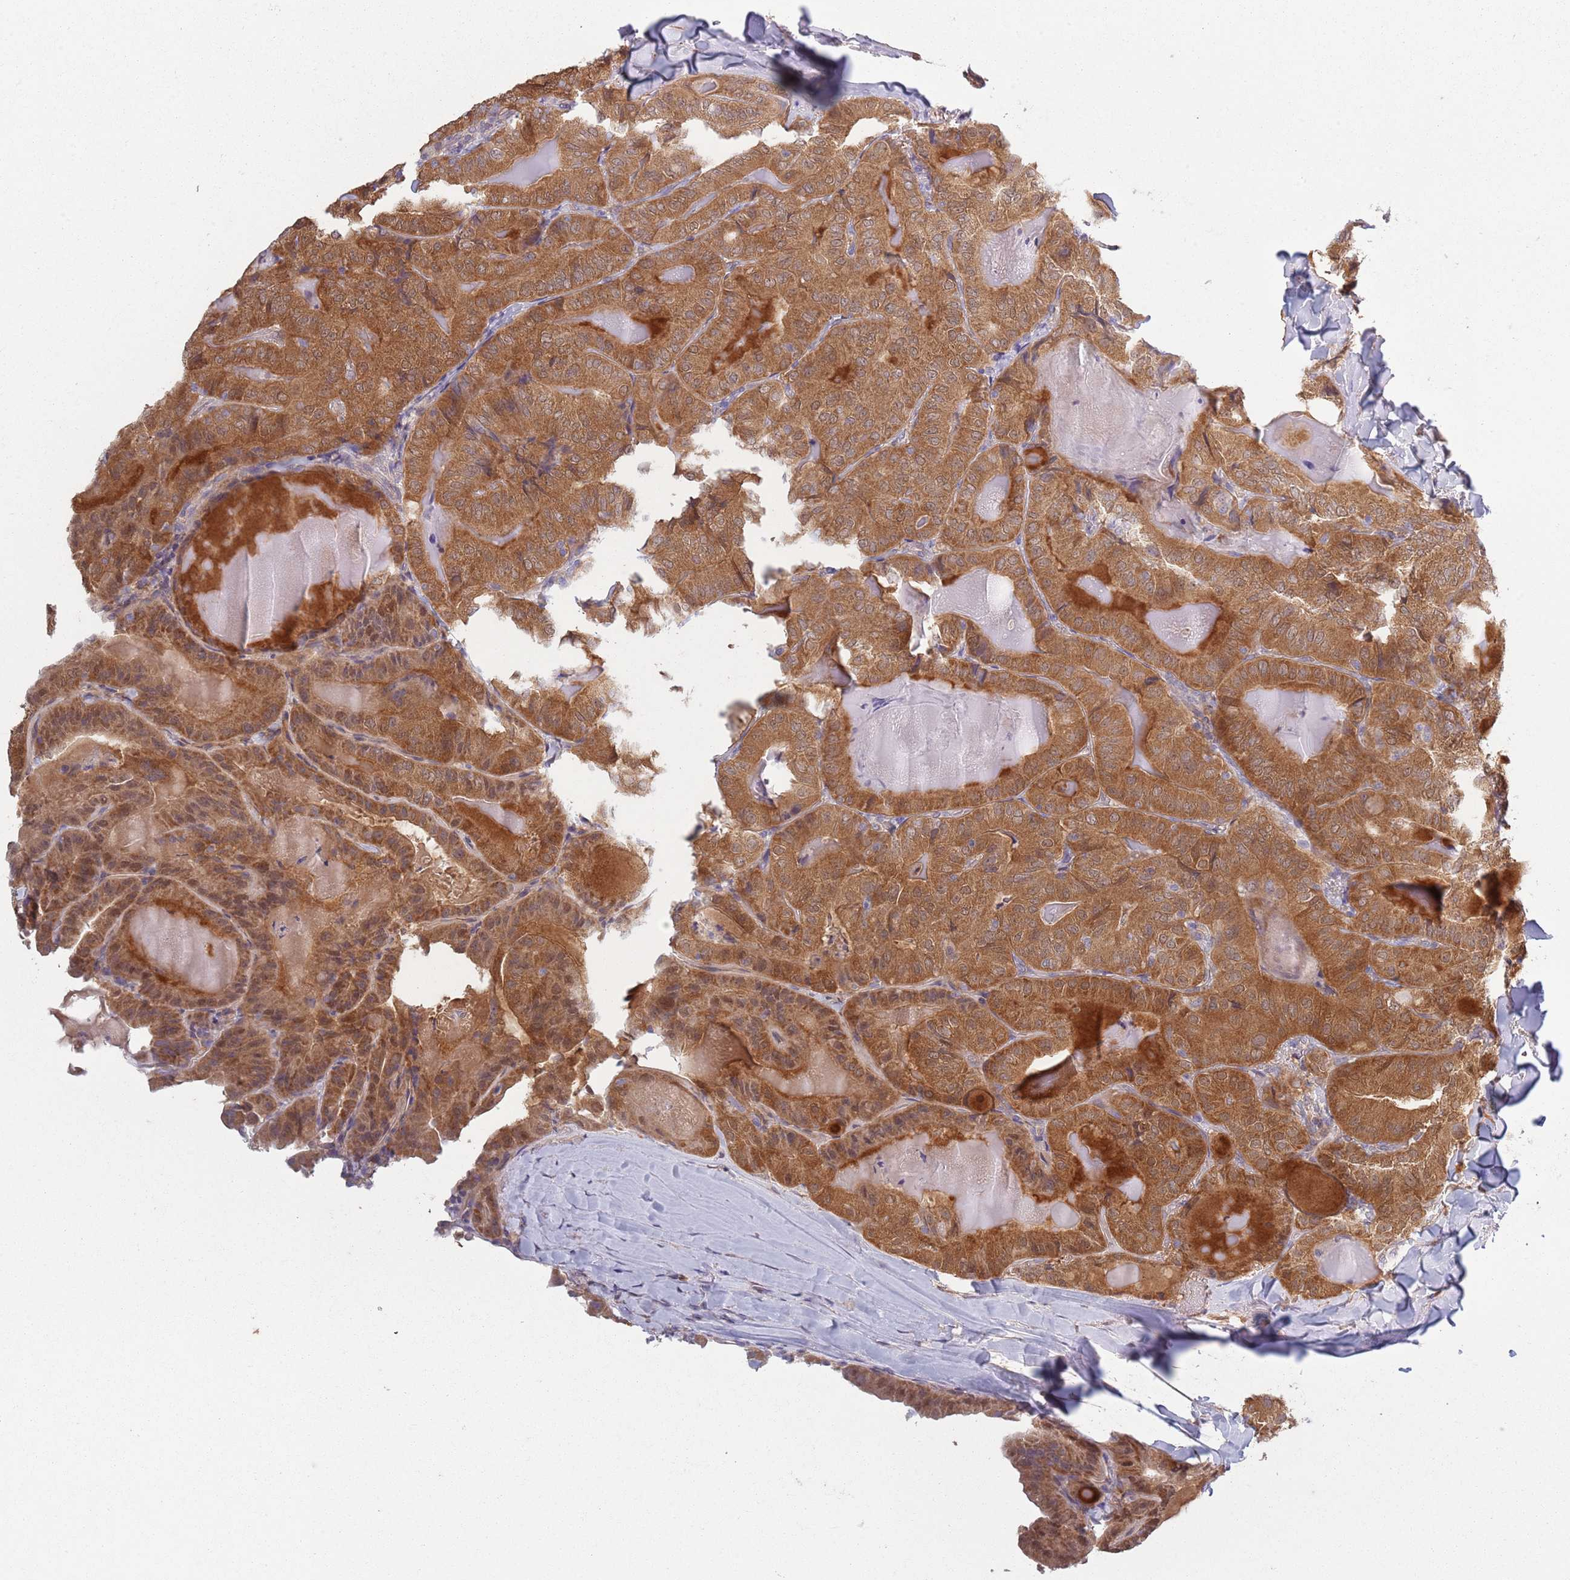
{"staining": {"intensity": "moderate", "quantity": ">75%", "location": "cytoplasmic/membranous"}, "tissue": "thyroid cancer", "cell_type": "Tumor cells", "image_type": "cancer", "snomed": [{"axis": "morphology", "description": "Papillary adenocarcinoma, NOS"}, {"axis": "topography", "description": "Thyroid gland"}], "caption": "Brown immunohistochemical staining in human thyroid papillary adenocarcinoma shows moderate cytoplasmic/membranous expression in approximately >75% of tumor cells.", "gene": "COQ5", "patient": {"sex": "female", "age": 68}}